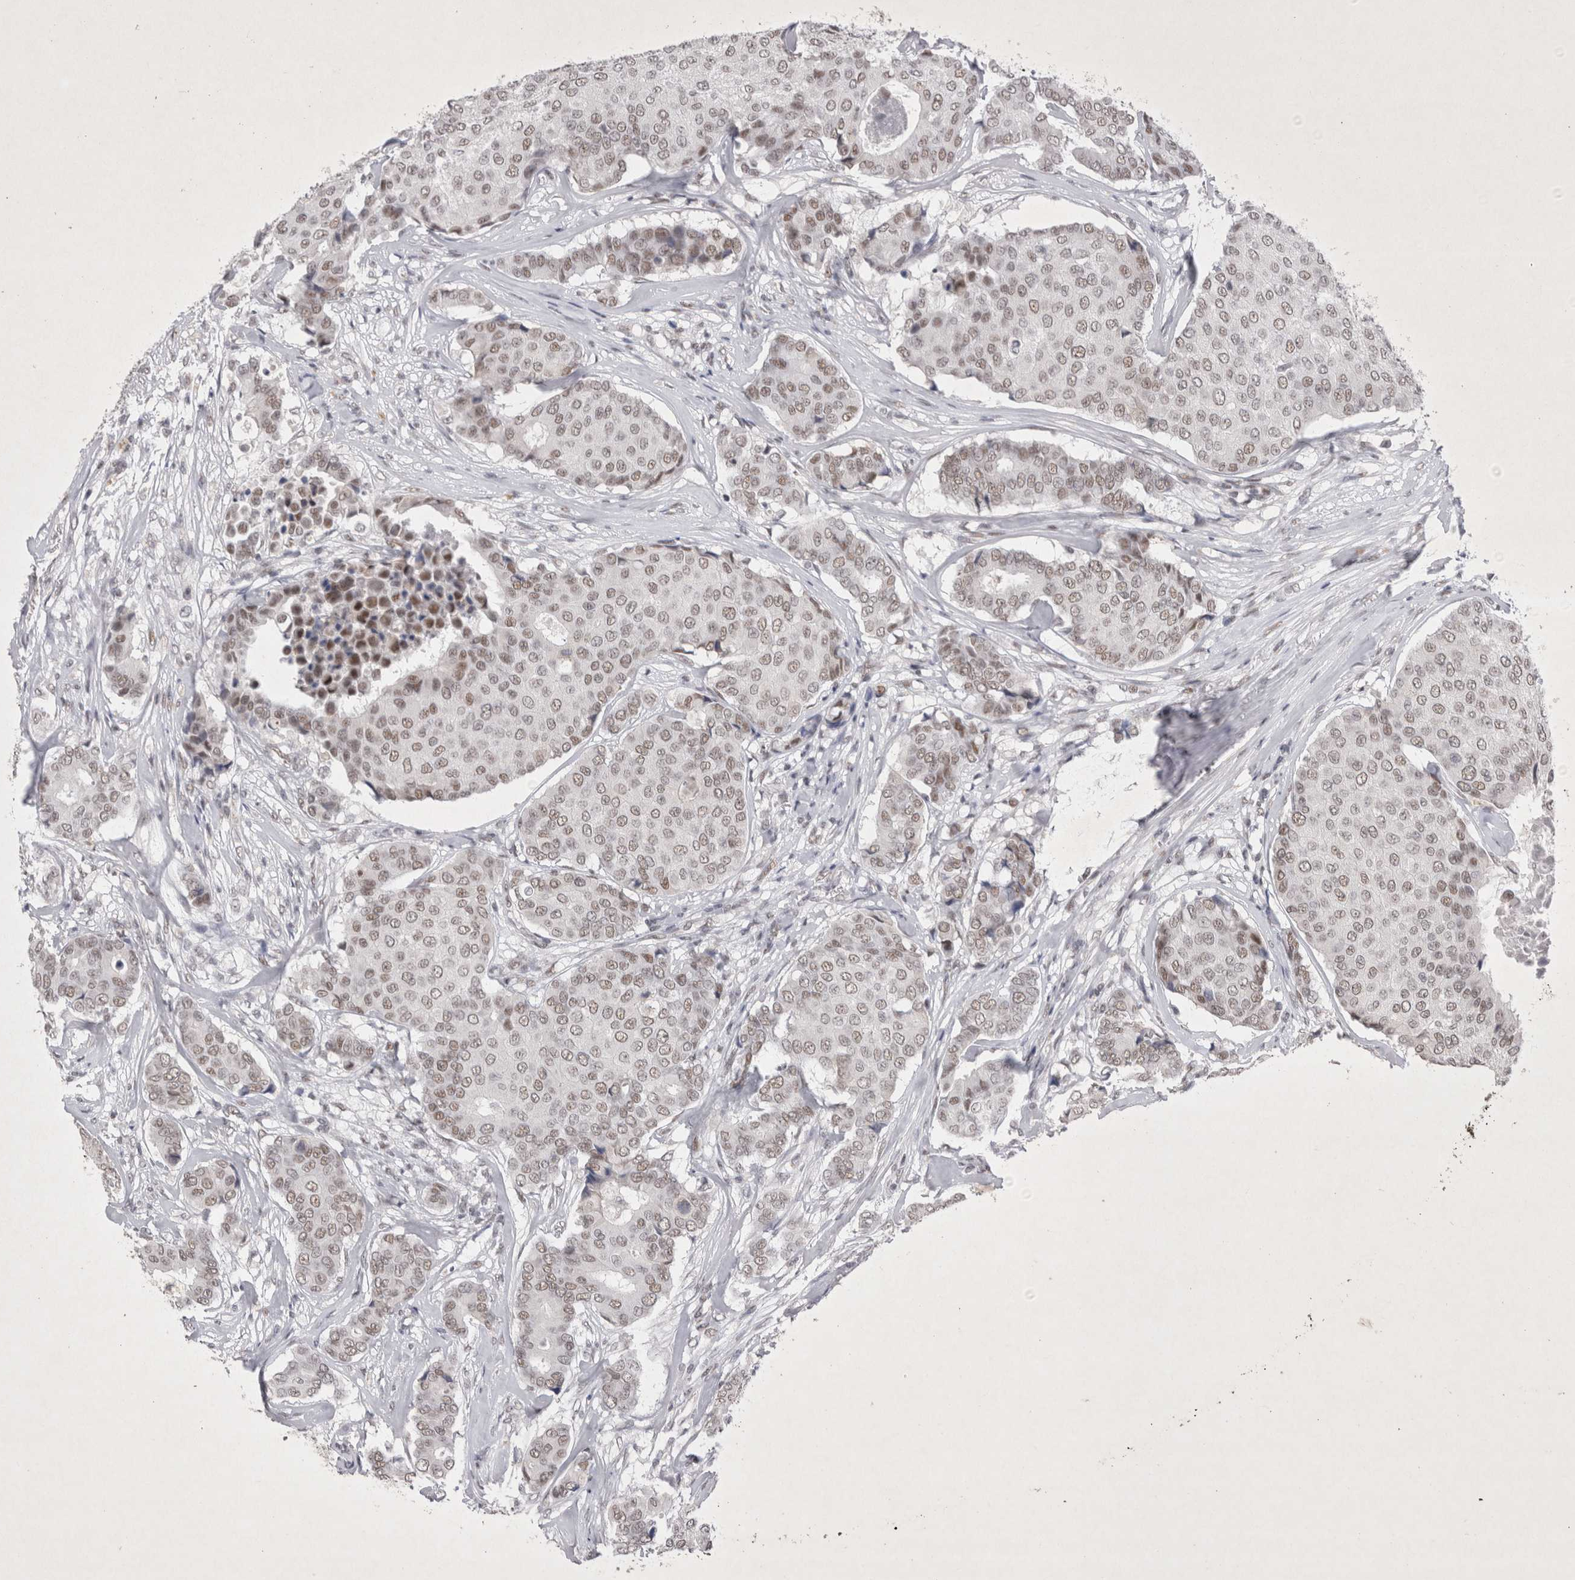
{"staining": {"intensity": "weak", "quantity": ">75%", "location": "nuclear"}, "tissue": "breast cancer", "cell_type": "Tumor cells", "image_type": "cancer", "snomed": [{"axis": "morphology", "description": "Duct carcinoma"}, {"axis": "topography", "description": "Breast"}], "caption": "Breast cancer stained with DAB (3,3'-diaminobenzidine) IHC shows low levels of weak nuclear positivity in about >75% of tumor cells. (DAB IHC, brown staining for protein, blue staining for nuclei).", "gene": "RBM6", "patient": {"sex": "female", "age": 75}}